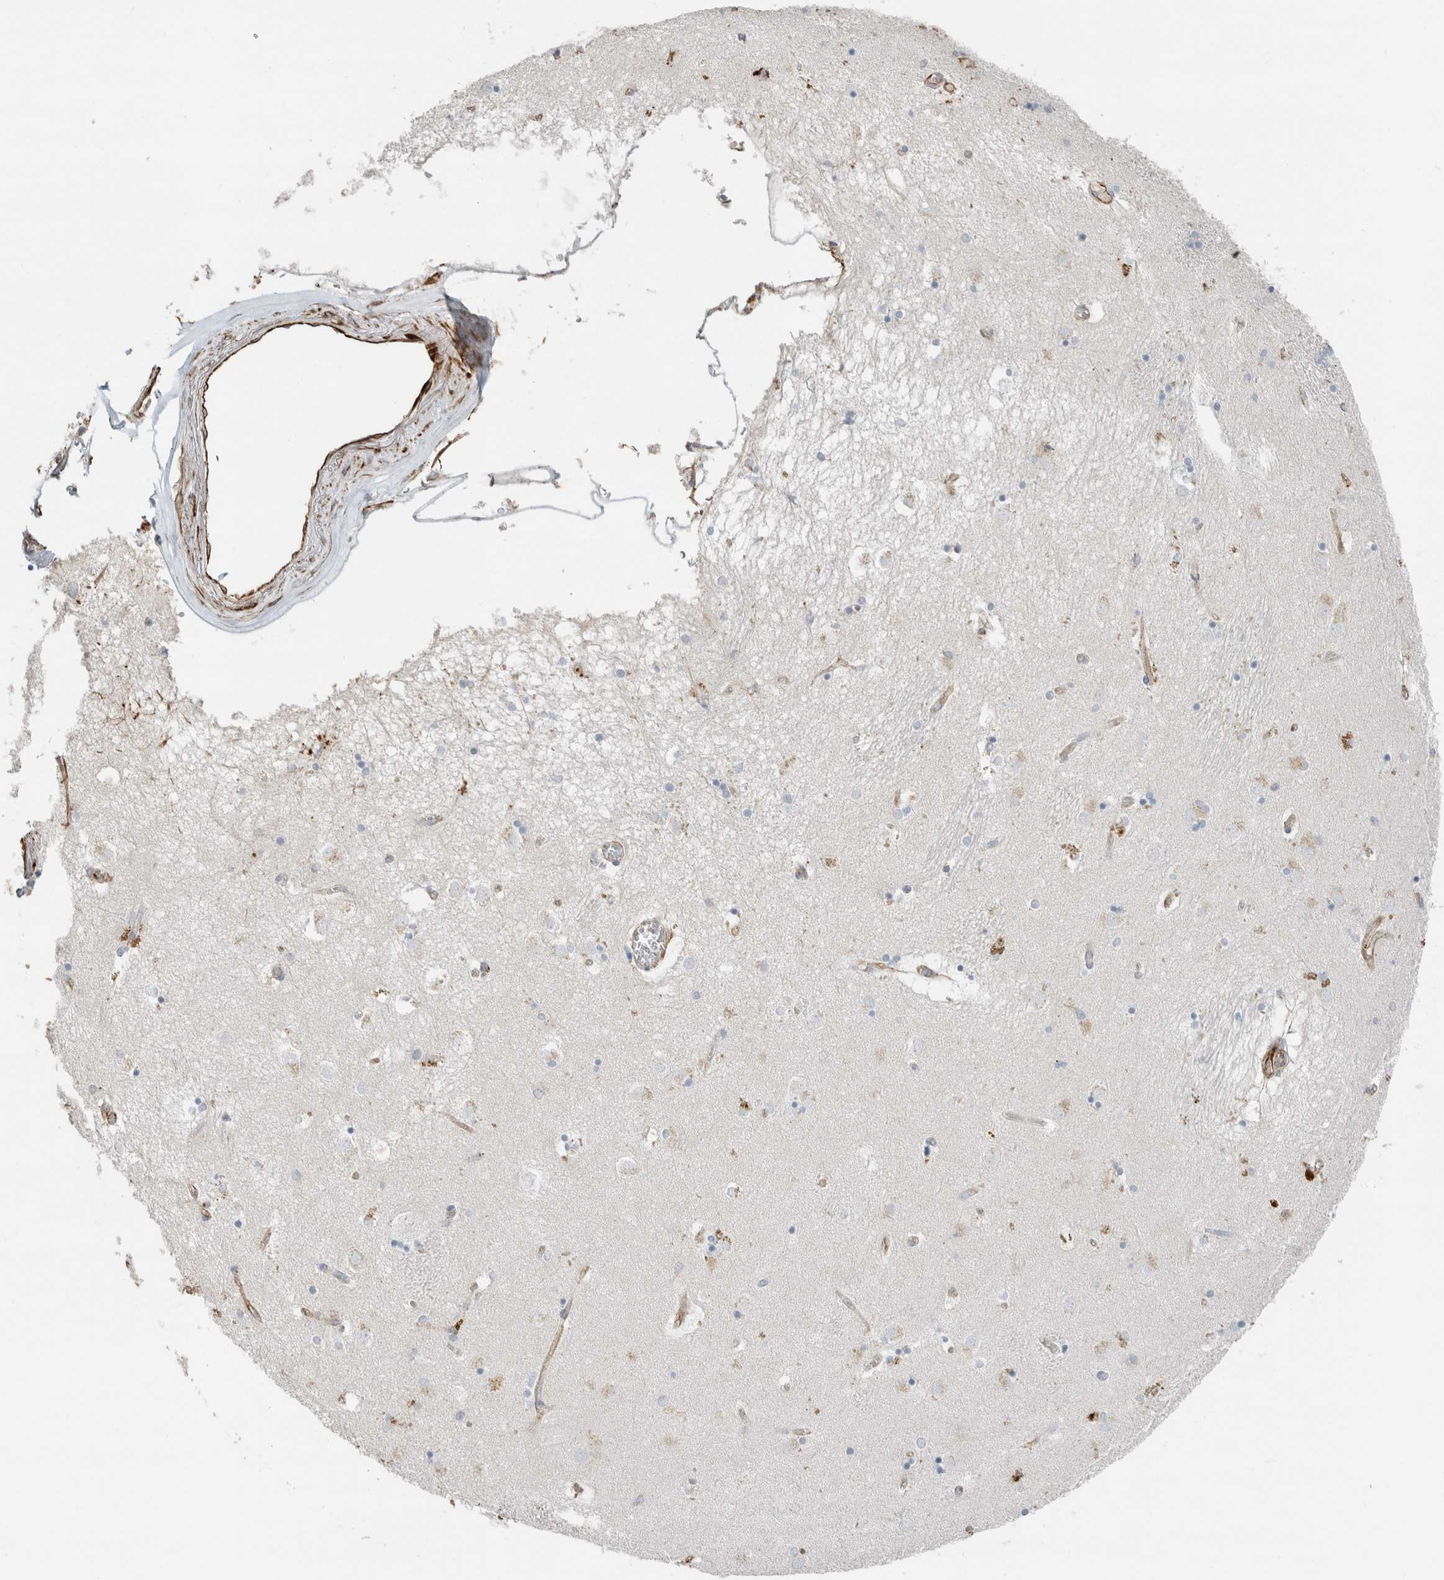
{"staining": {"intensity": "negative", "quantity": "none", "location": "none"}, "tissue": "caudate", "cell_type": "Glial cells", "image_type": "normal", "snomed": [{"axis": "morphology", "description": "Normal tissue, NOS"}, {"axis": "topography", "description": "Lateral ventricle wall"}], "caption": "High power microscopy micrograph of an immunohistochemistry image of benign caudate, revealing no significant expression in glial cells.", "gene": "LY86", "patient": {"sex": "male", "age": 70}}